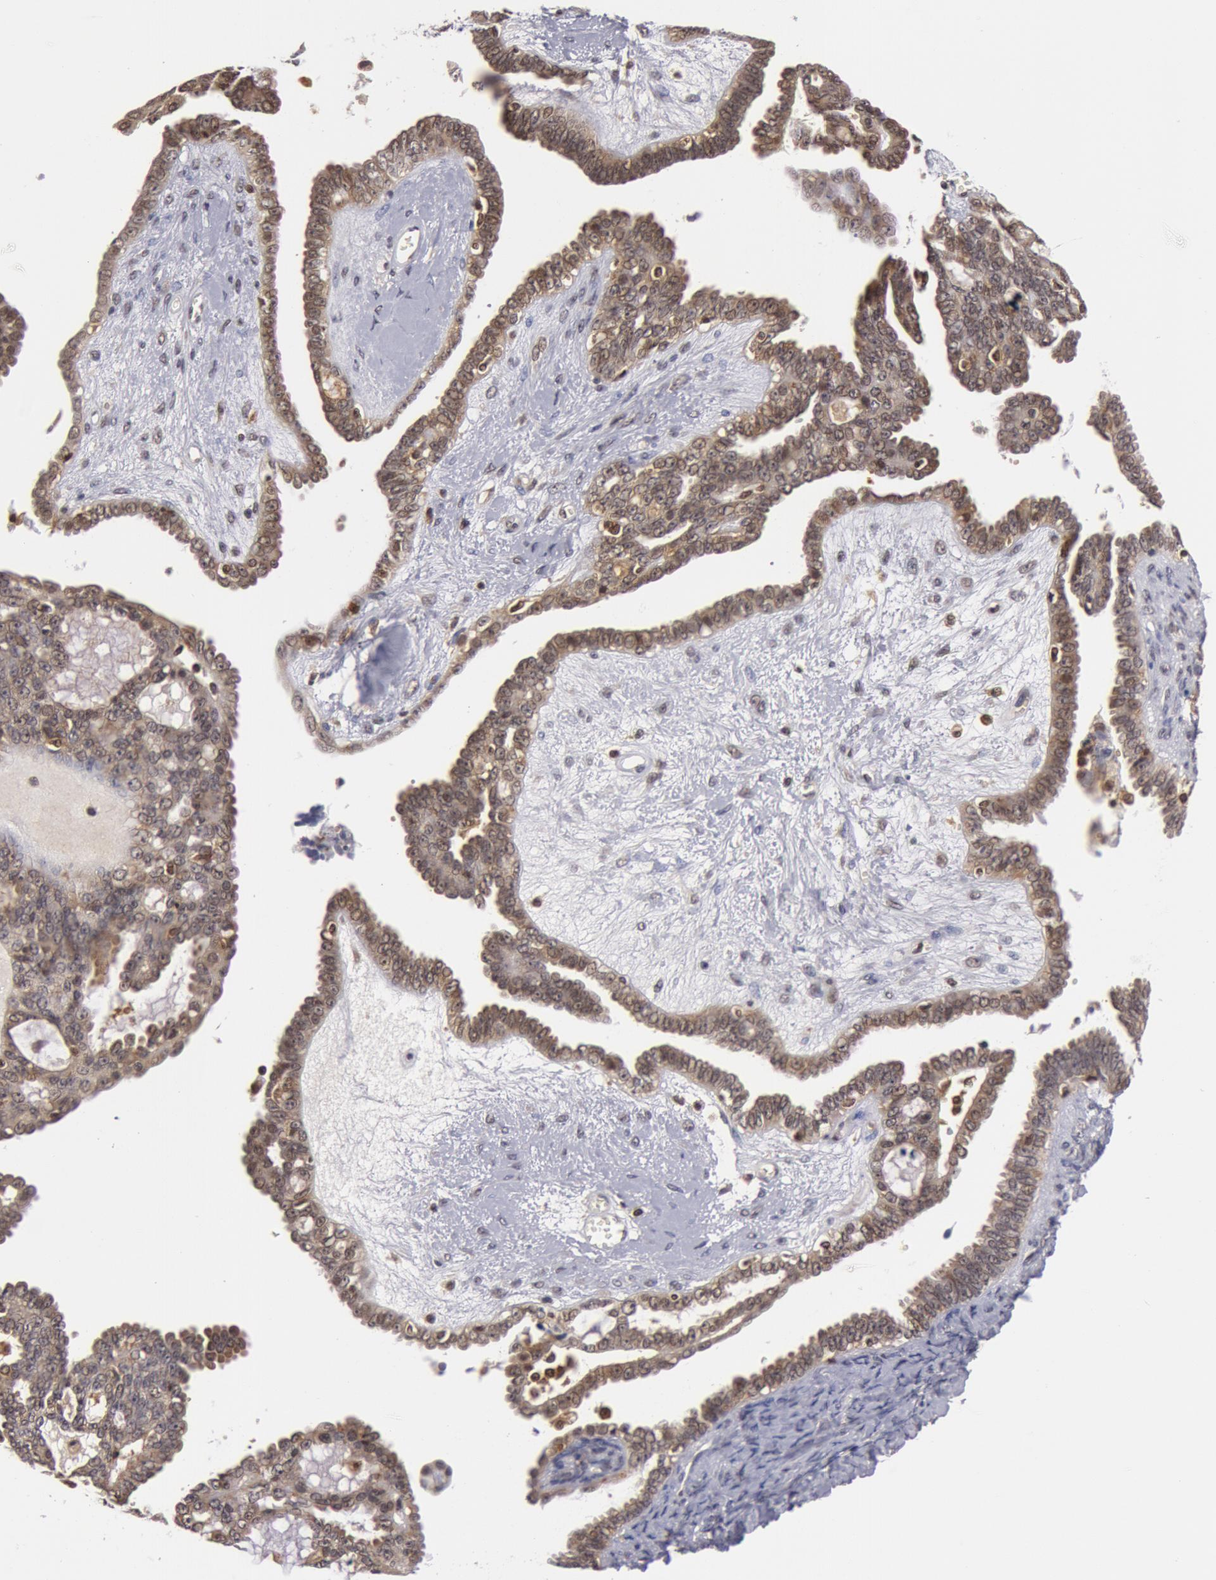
{"staining": {"intensity": "weak", "quantity": "<25%", "location": "nuclear"}, "tissue": "ovarian cancer", "cell_type": "Tumor cells", "image_type": "cancer", "snomed": [{"axis": "morphology", "description": "Cystadenocarcinoma, serous, NOS"}, {"axis": "topography", "description": "Ovary"}], "caption": "DAB (3,3'-diaminobenzidine) immunohistochemical staining of ovarian serous cystadenocarcinoma reveals no significant positivity in tumor cells.", "gene": "ZNF350", "patient": {"sex": "female", "age": 71}}